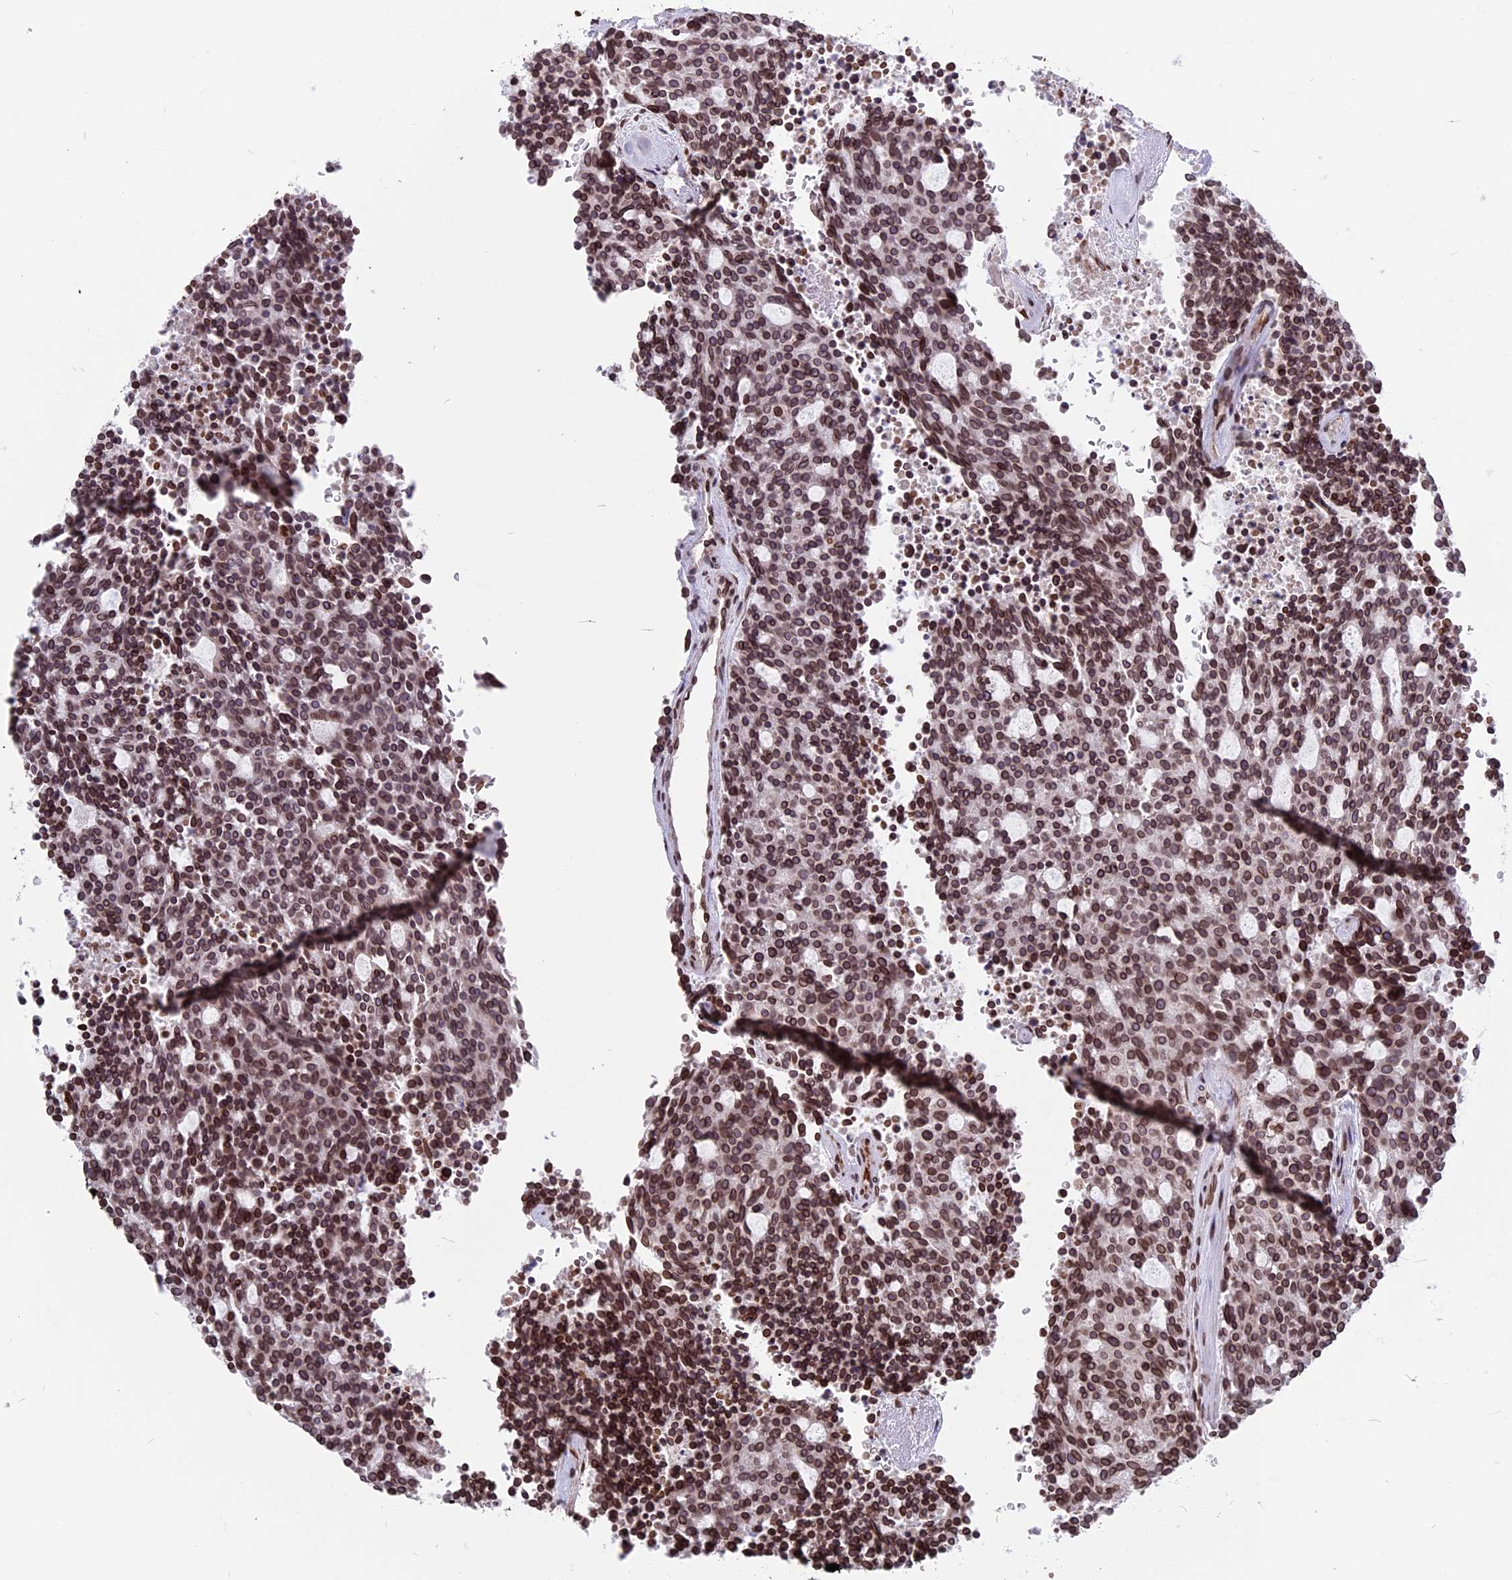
{"staining": {"intensity": "moderate", "quantity": ">75%", "location": "cytoplasmic/membranous,nuclear"}, "tissue": "carcinoid", "cell_type": "Tumor cells", "image_type": "cancer", "snomed": [{"axis": "morphology", "description": "Carcinoid, malignant, NOS"}, {"axis": "topography", "description": "Pancreas"}], "caption": "Immunohistochemistry (IHC) micrograph of neoplastic tissue: human carcinoid stained using immunohistochemistry (IHC) displays medium levels of moderate protein expression localized specifically in the cytoplasmic/membranous and nuclear of tumor cells, appearing as a cytoplasmic/membranous and nuclear brown color.", "gene": "PTCHD4", "patient": {"sex": "female", "age": 54}}